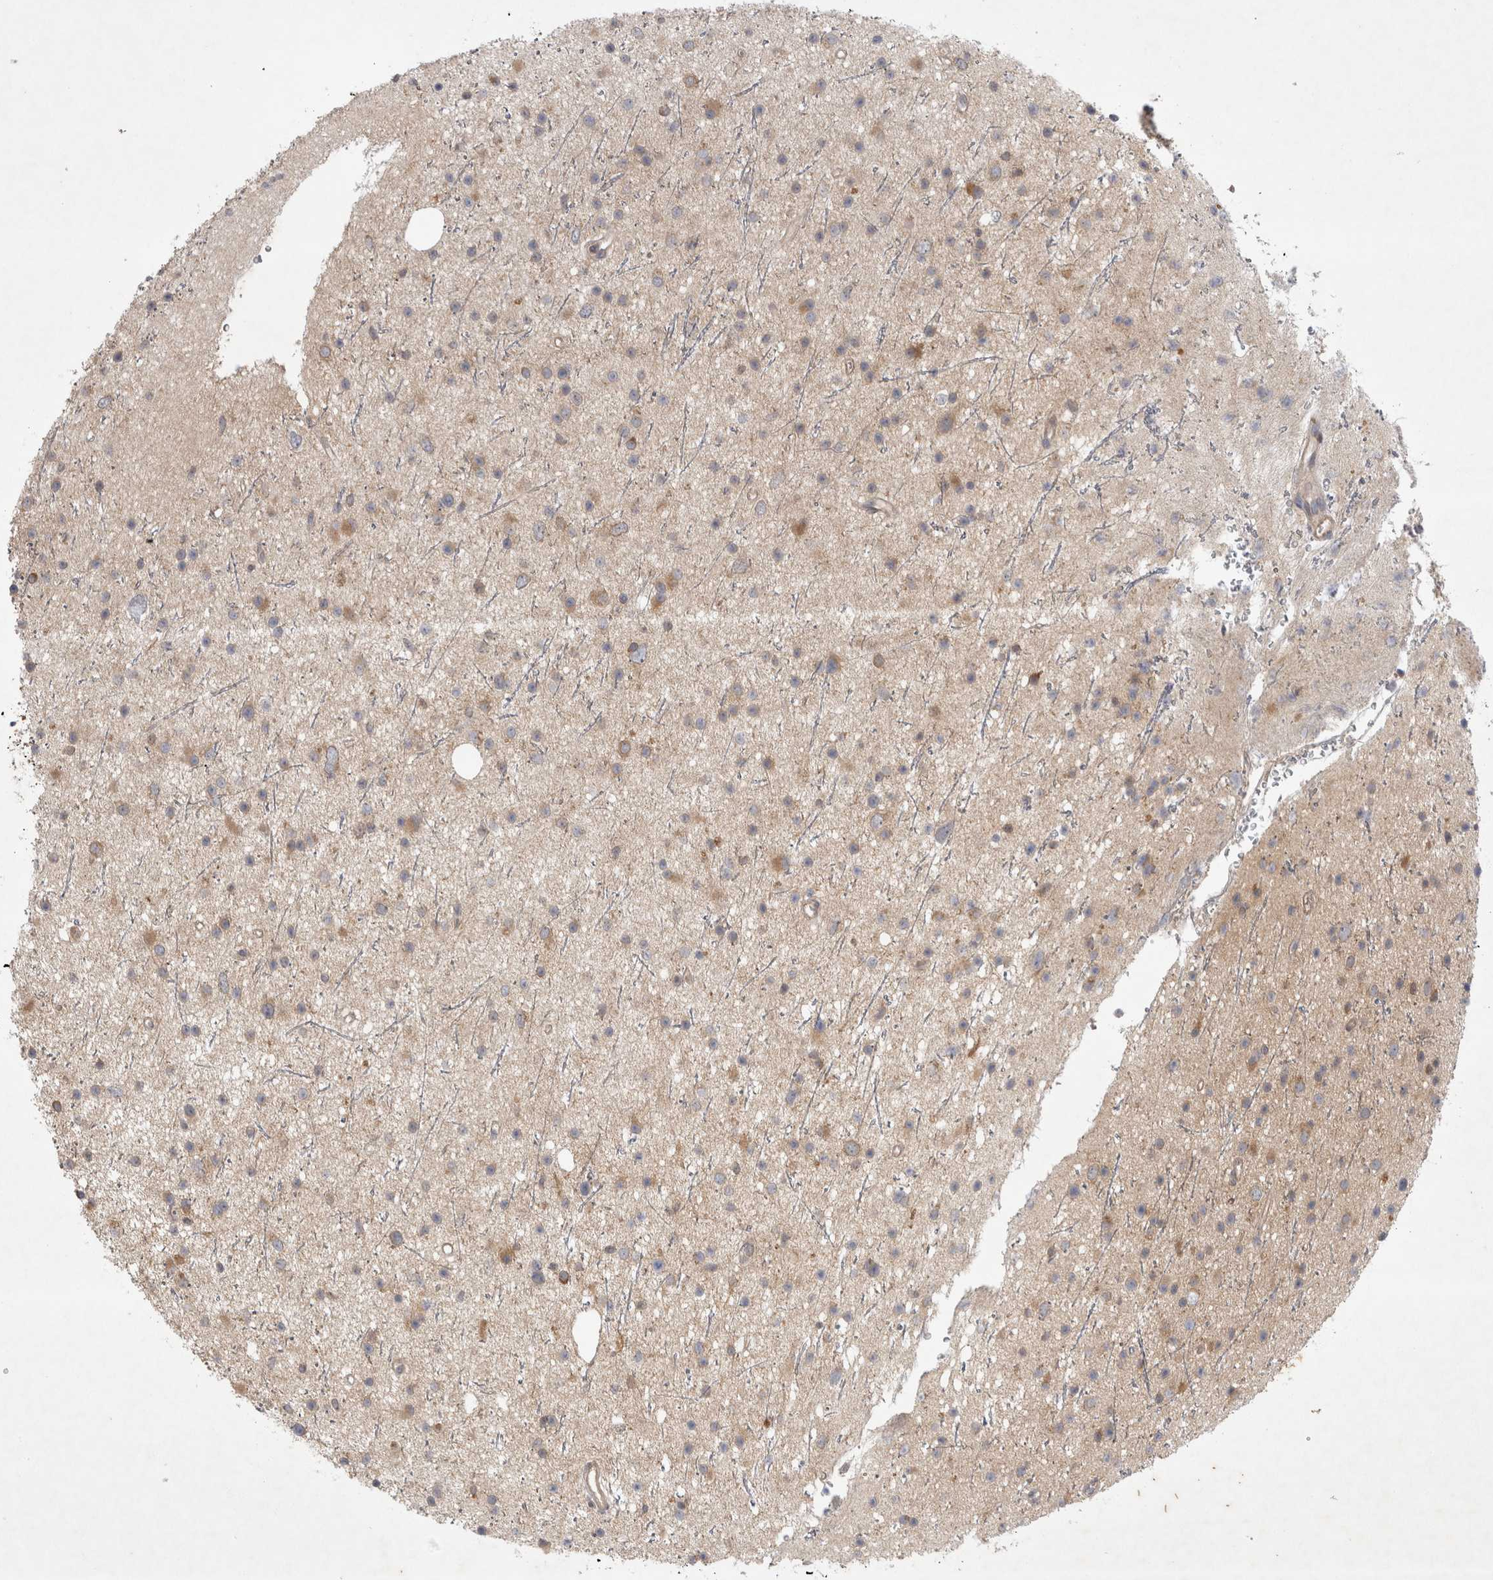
{"staining": {"intensity": "moderate", "quantity": "<25%", "location": "cytoplasmic/membranous"}, "tissue": "glioma", "cell_type": "Tumor cells", "image_type": "cancer", "snomed": [{"axis": "morphology", "description": "Glioma, malignant, Low grade"}, {"axis": "topography", "description": "Cerebral cortex"}], "caption": "This image reveals glioma stained with immunohistochemistry to label a protein in brown. The cytoplasmic/membranous of tumor cells show moderate positivity for the protein. Nuclei are counter-stained blue.", "gene": "SRD5A3", "patient": {"sex": "female", "age": 39}}